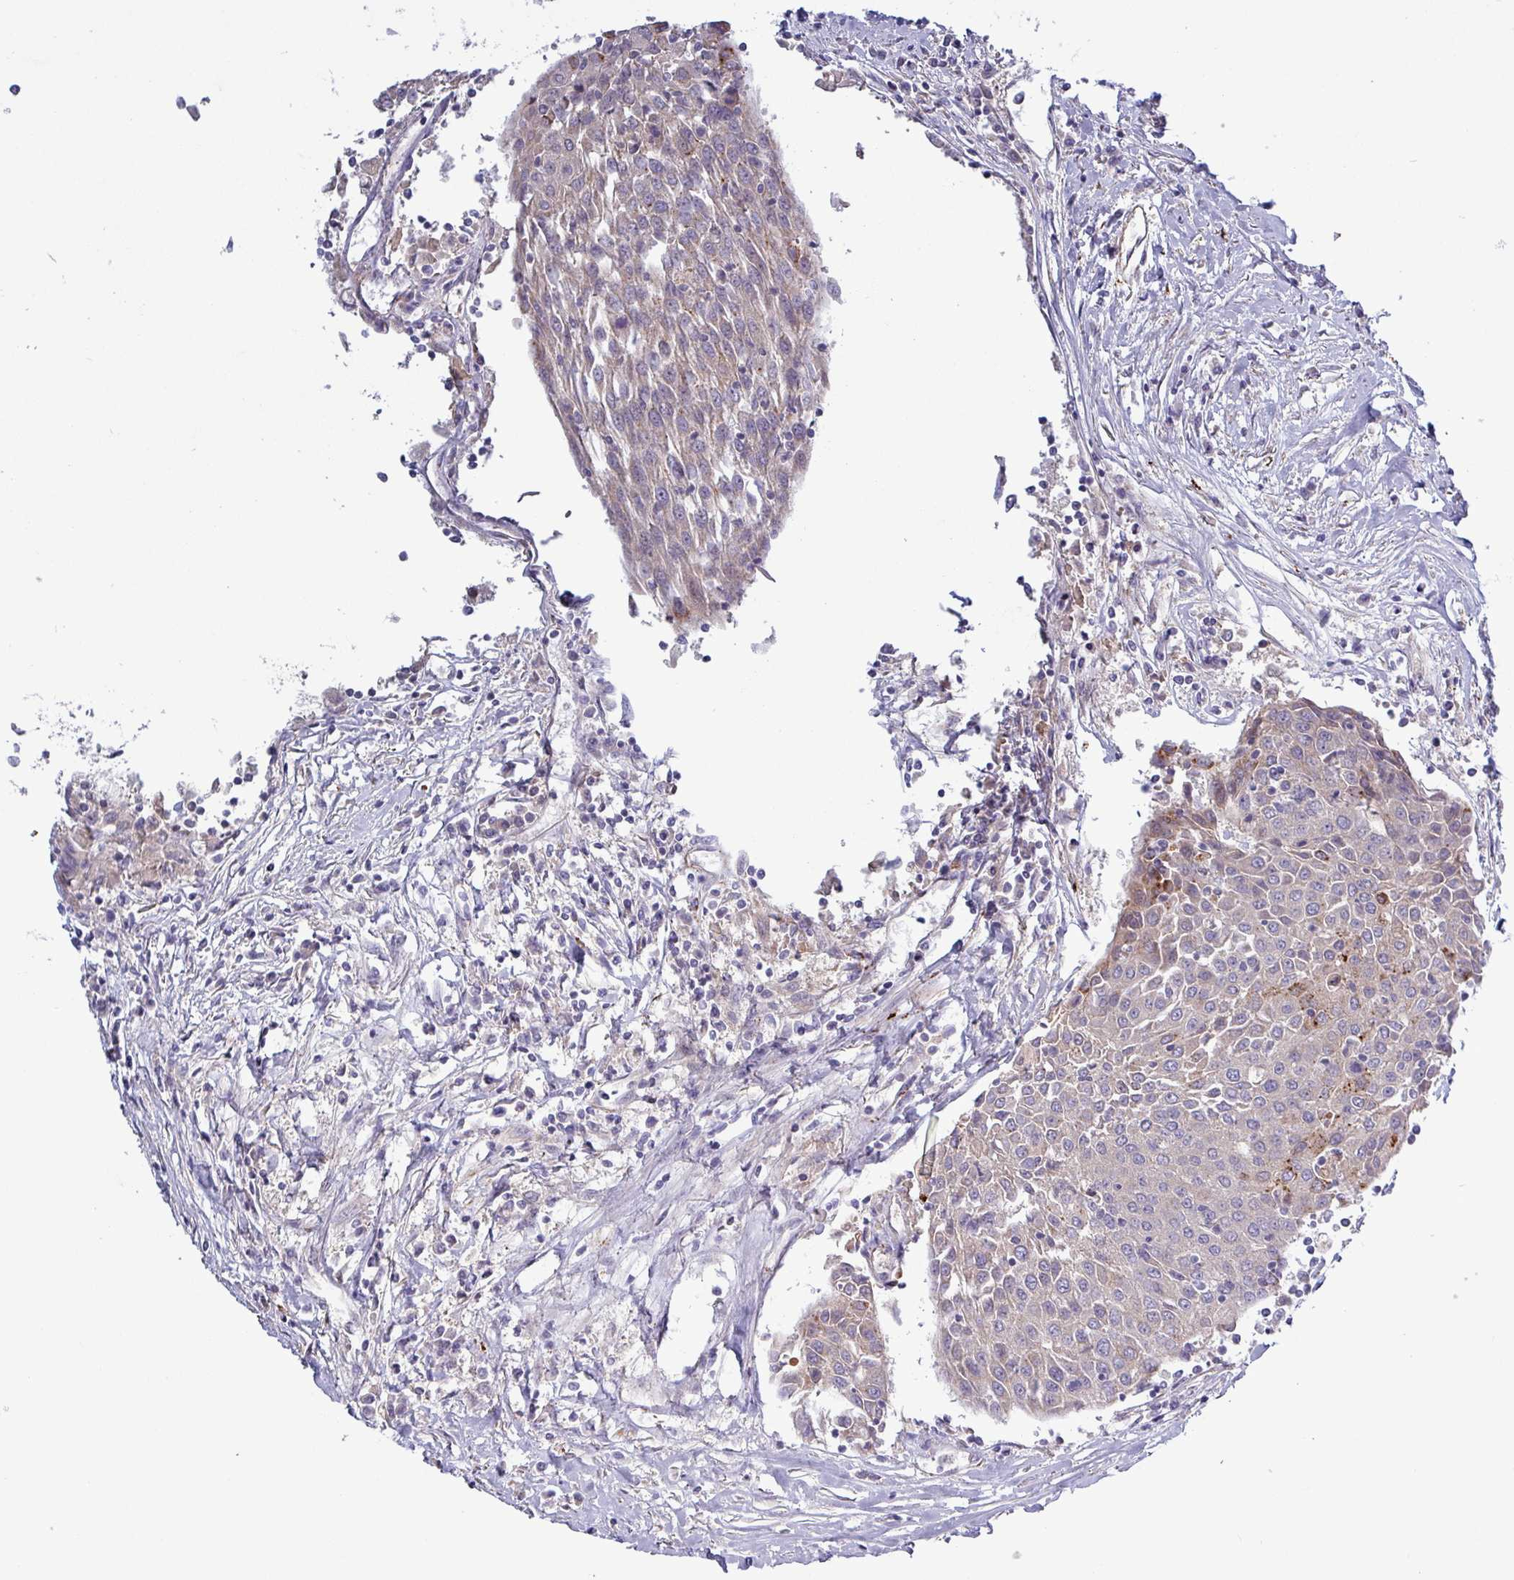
{"staining": {"intensity": "strong", "quantity": "<25%", "location": "cytoplasmic/membranous"}, "tissue": "urothelial cancer", "cell_type": "Tumor cells", "image_type": "cancer", "snomed": [{"axis": "morphology", "description": "Urothelial carcinoma, High grade"}, {"axis": "topography", "description": "Urinary bladder"}], "caption": "The immunohistochemical stain highlights strong cytoplasmic/membranous expression in tumor cells of urothelial carcinoma (high-grade) tissue.", "gene": "PLIN2", "patient": {"sex": "female", "age": 85}}